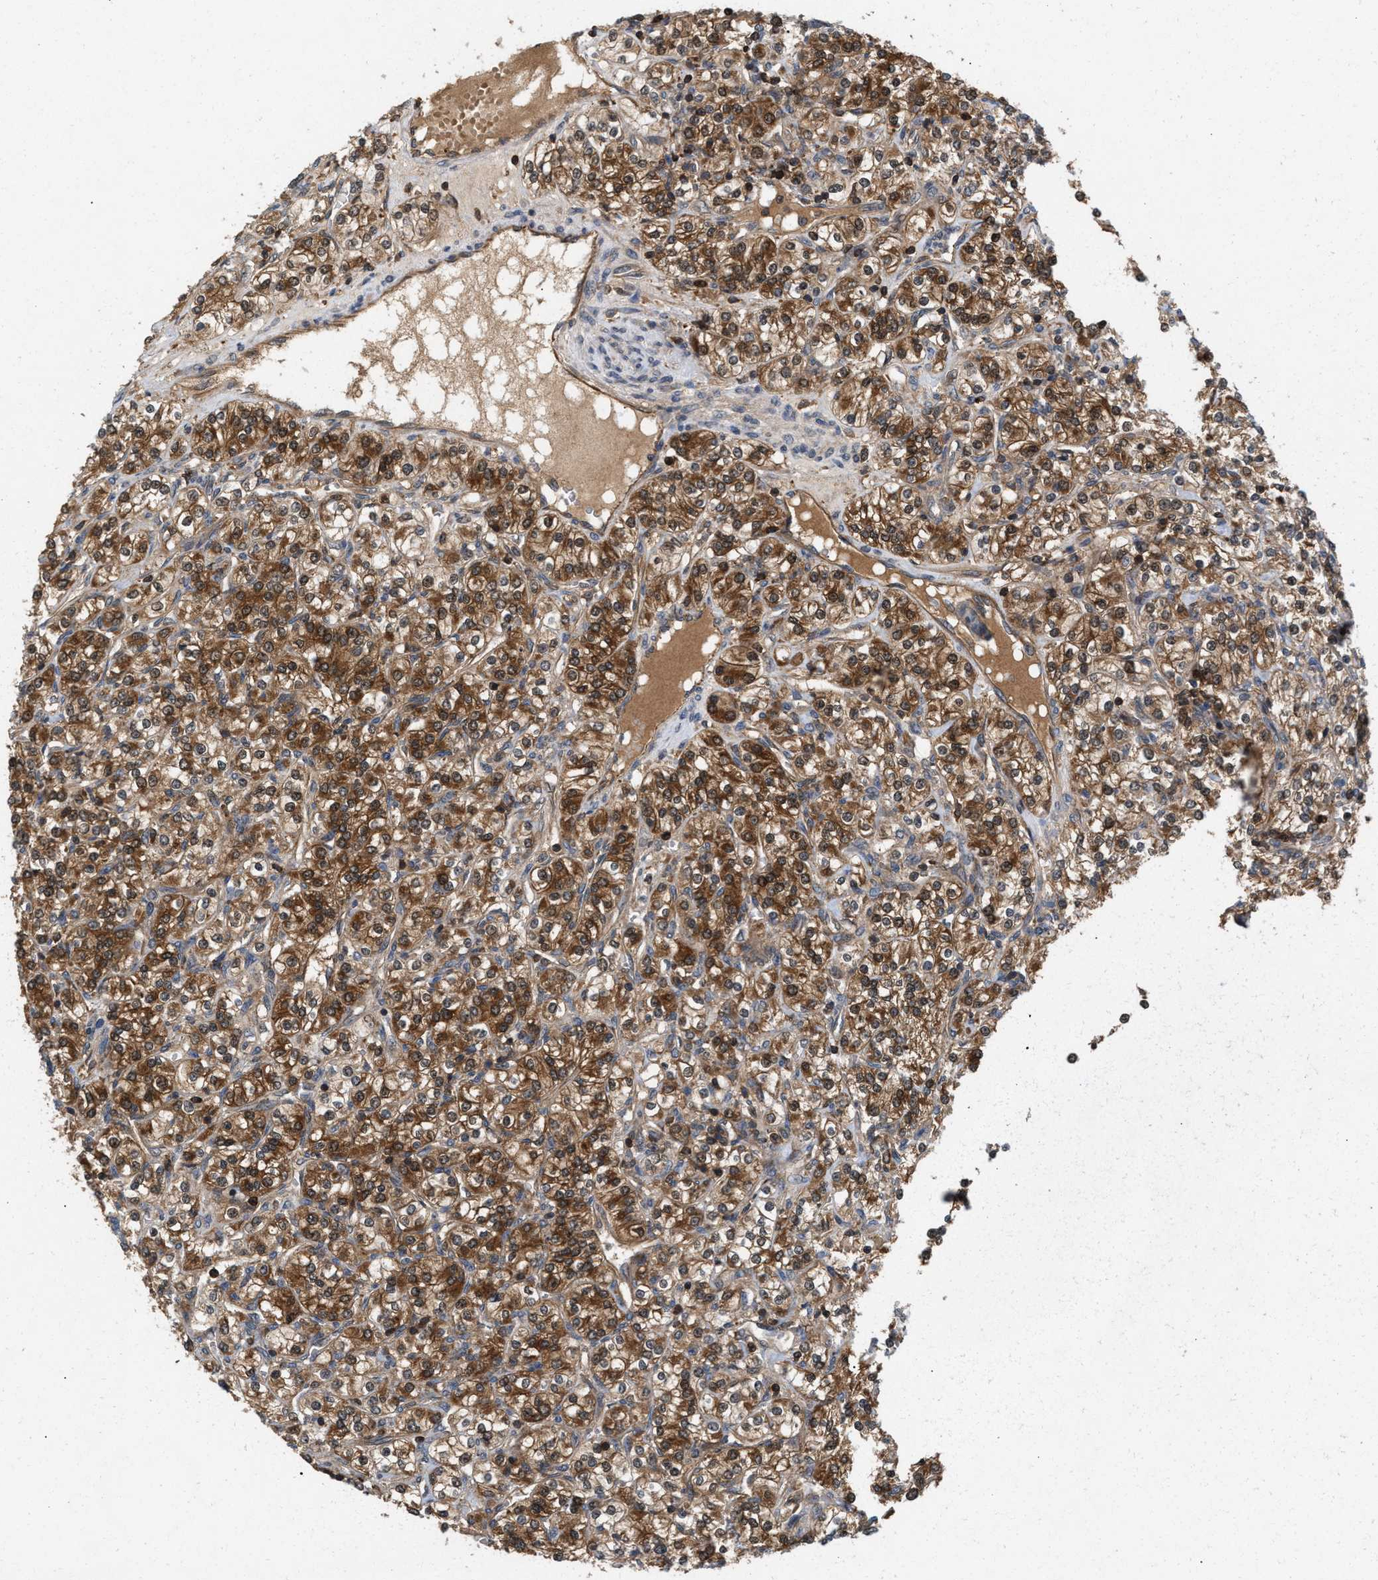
{"staining": {"intensity": "strong", "quantity": ">75%", "location": "cytoplasmic/membranous"}, "tissue": "renal cancer", "cell_type": "Tumor cells", "image_type": "cancer", "snomed": [{"axis": "morphology", "description": "Adenocarcinoma, NOS"}, {"axis": "topography", "description": "Kidney"}], "caption": "Human renal cancer (adenocarcinoma) stained for a protein (brown) reveals strong cytoplasmic/membranous positive expression in approximately >75% of tumor cells.", "gene": "GLOD4", "patient": {"sex": "male", "age": 77}}